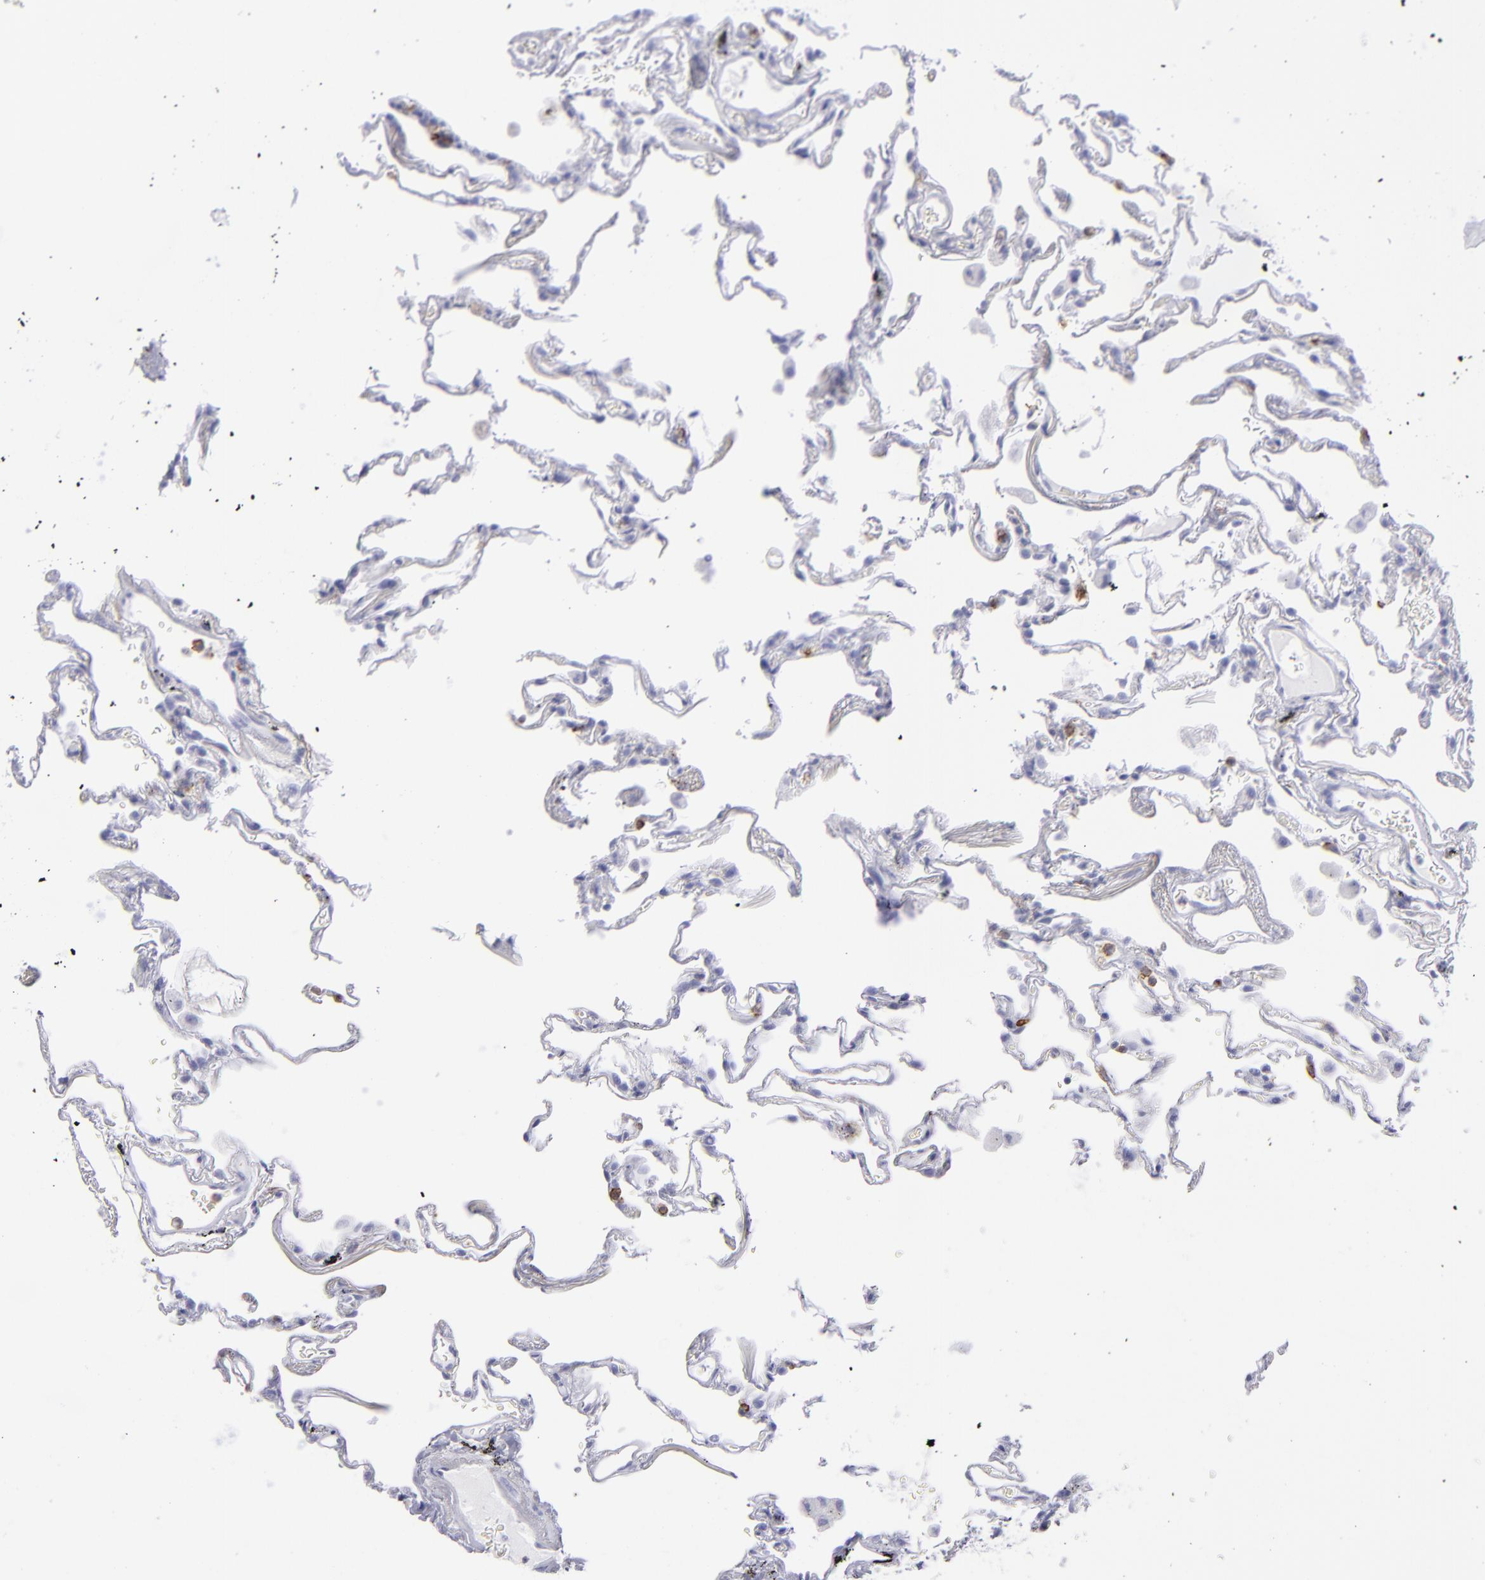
{"staining": {"intensity": "negative", "quantity": "none", "location": "none"}, "tissue": "lung", "cell_type": "Alveolar cells", "image_type": "normal", "snomed": [{"axis": "morphology", "description": "Normal tissue, NOS"}, {"axis": "morphology", "description": "Inflammation, NOS"}, {"axis": "topography", "description": "Lung"}], "caption": "High magnification brightfield microscopy of normal lung stained with DAB (3,3'-diaminobenzidine) (brown) and counterstained with hematoxylin (blue): alveolar cells show no significant staining. (DAB IHC, high magnification).", "gene": "SELPLG", "patient": {"sex": "male", "age": 69}}